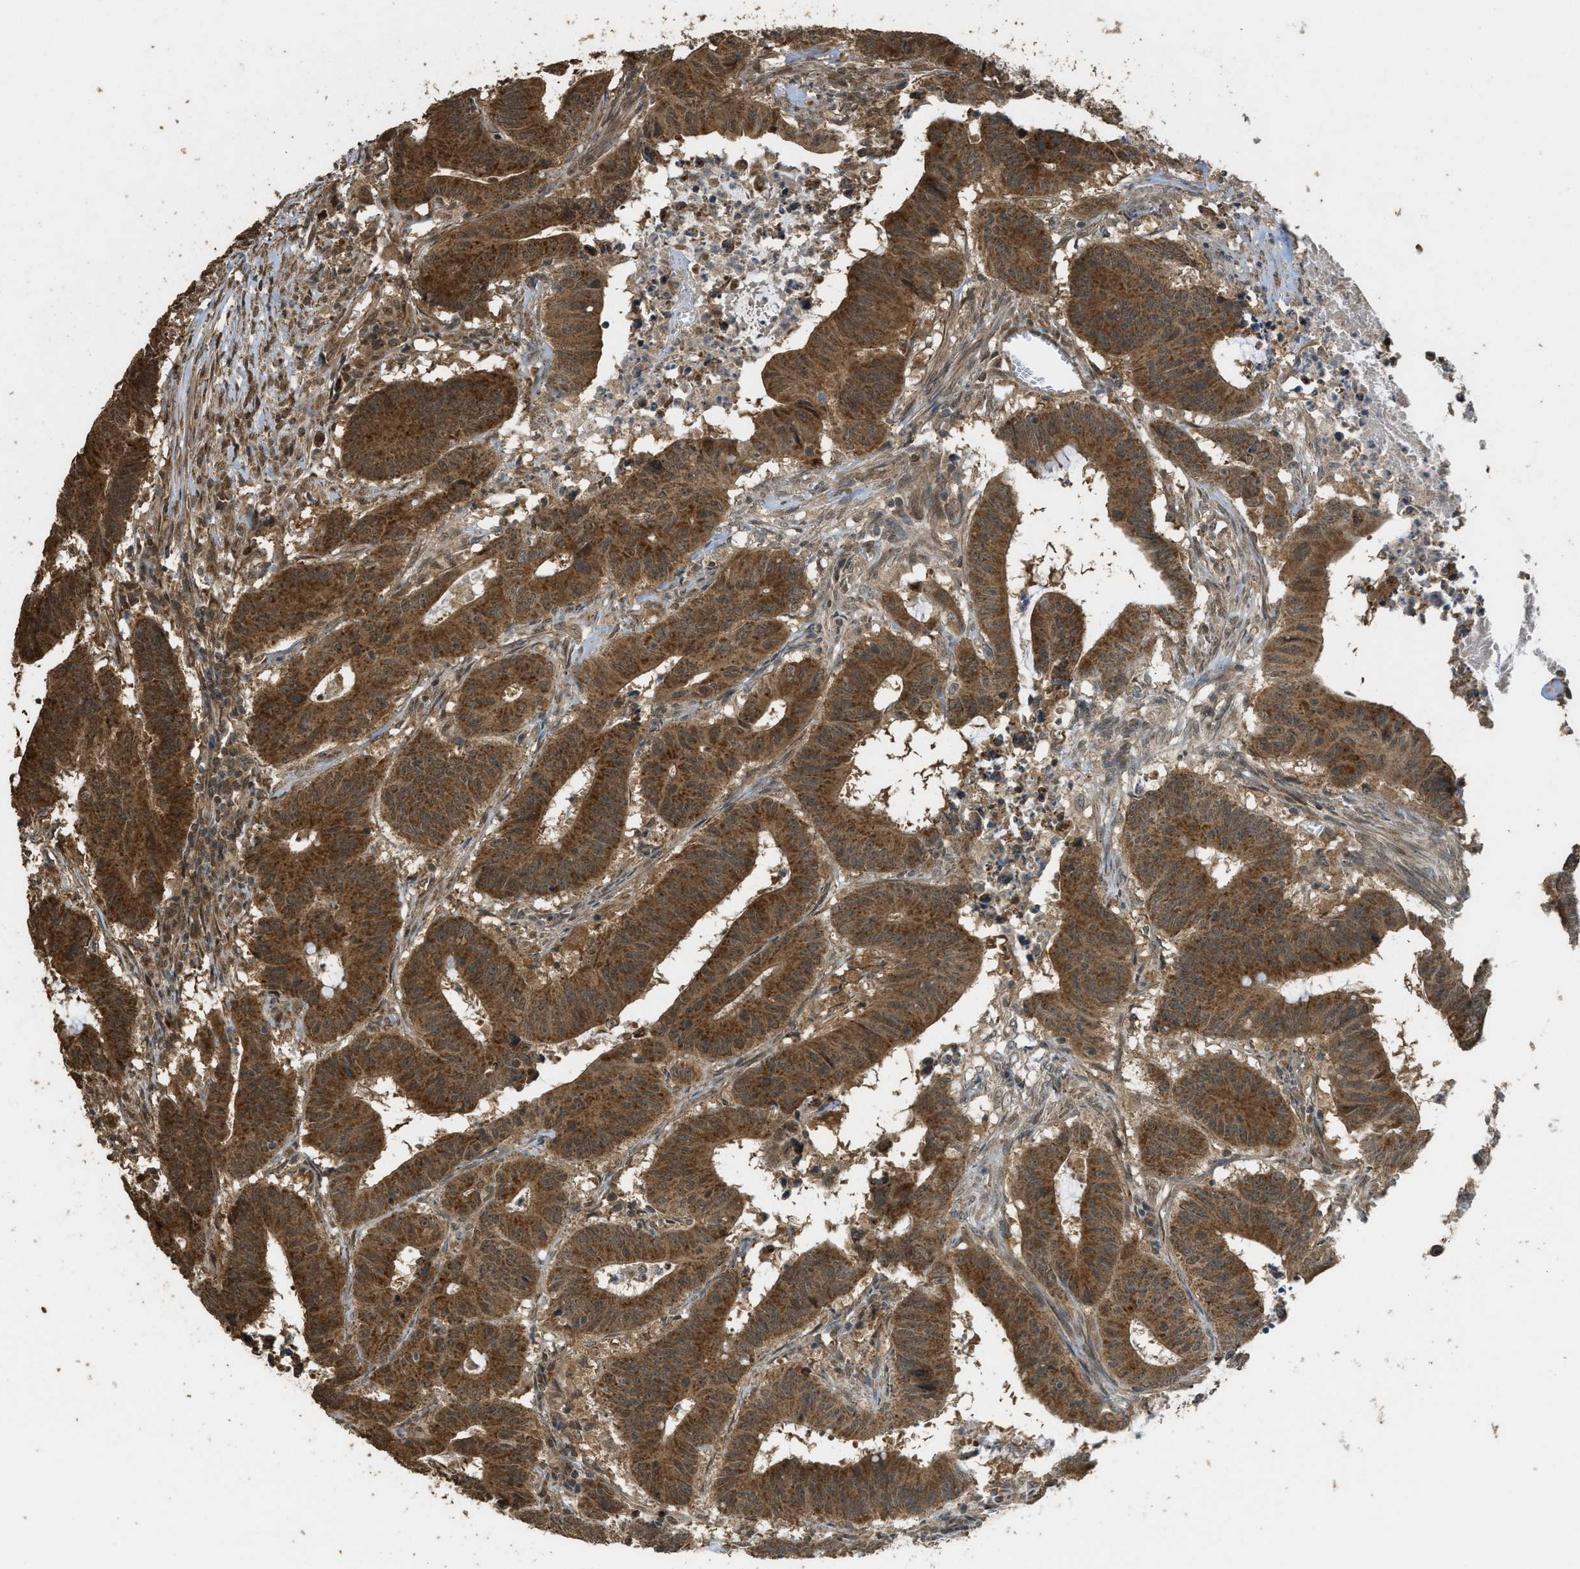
{"staining": {"intensity": "strong", "quantity": ">75%", "location": "cytoplasmic/membranous"}, "tissue": "colorectal cancer", "cell_type": "Tumor cells", "image_type": "cancer", "snomed": [{"axis": "morphology", "description": "Adenocarcinoma, NOS"}, {"axis": "topography", "description": "Colon"}], "caption": "Adenocarcinoma (colorectal) stained with immunohistochemistry (IHC) reveals strong cytoplasmic/membranous staining in about >75% of tumor cells.", "gene": "CTPS1", "patient": {"sex": "male", "age": 45}}